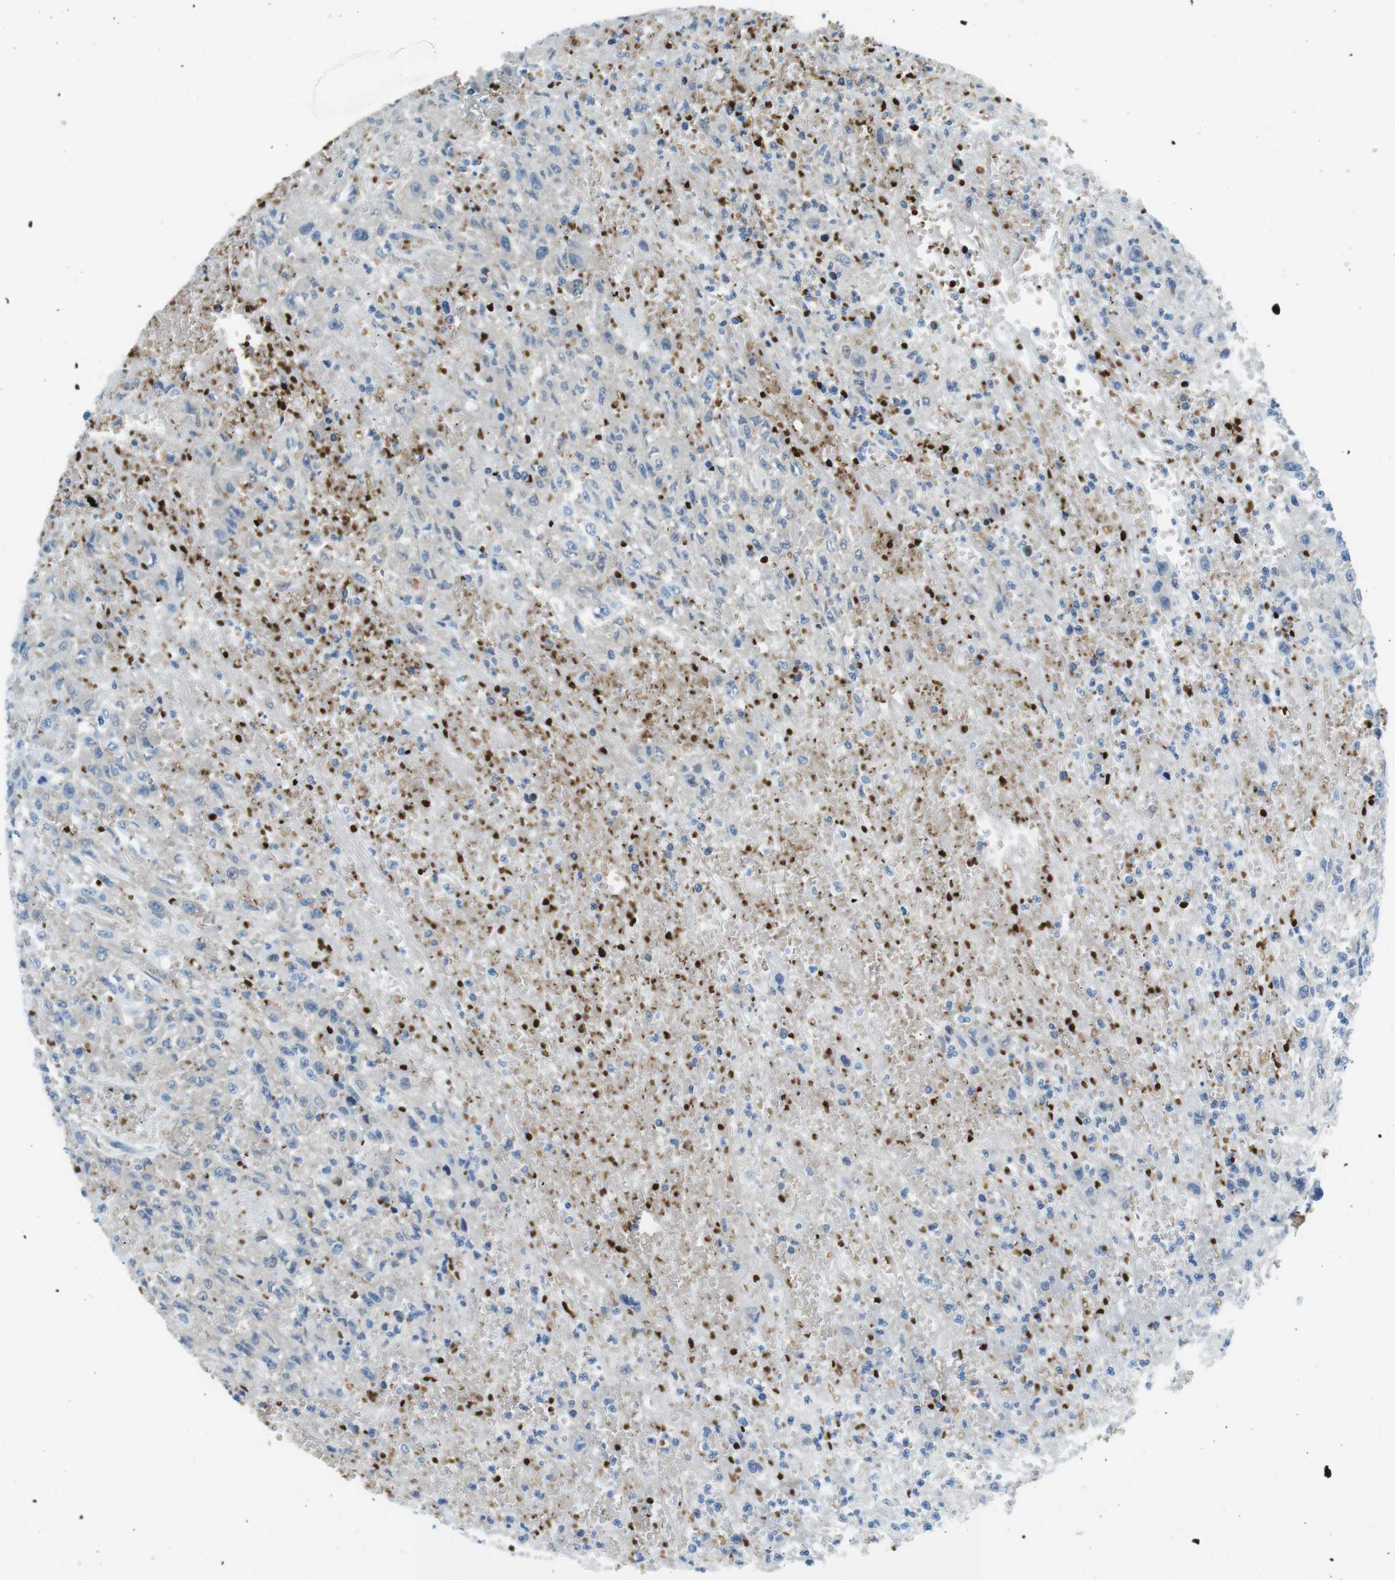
{"staining": {"intensity": "negative", "quantity": "none", "location": "none"}, "tissue": "urothelial cancer", "cell_type": "Tumor cells", "image_type": "cancer", "snomed": [{"axis": "morphology", "description": "Urothelial carcinoma, High grade"}, {"axis": "topography", "description": "Urinary bladder"}], "caption": "This is an immunohistochemistry (IHC) histopathology image of urothelial carcinoma (high-grade). There is no staining in tumor cells.", "gene": "TFAP2C", "patient": {"sex": "male", "age": 46}}